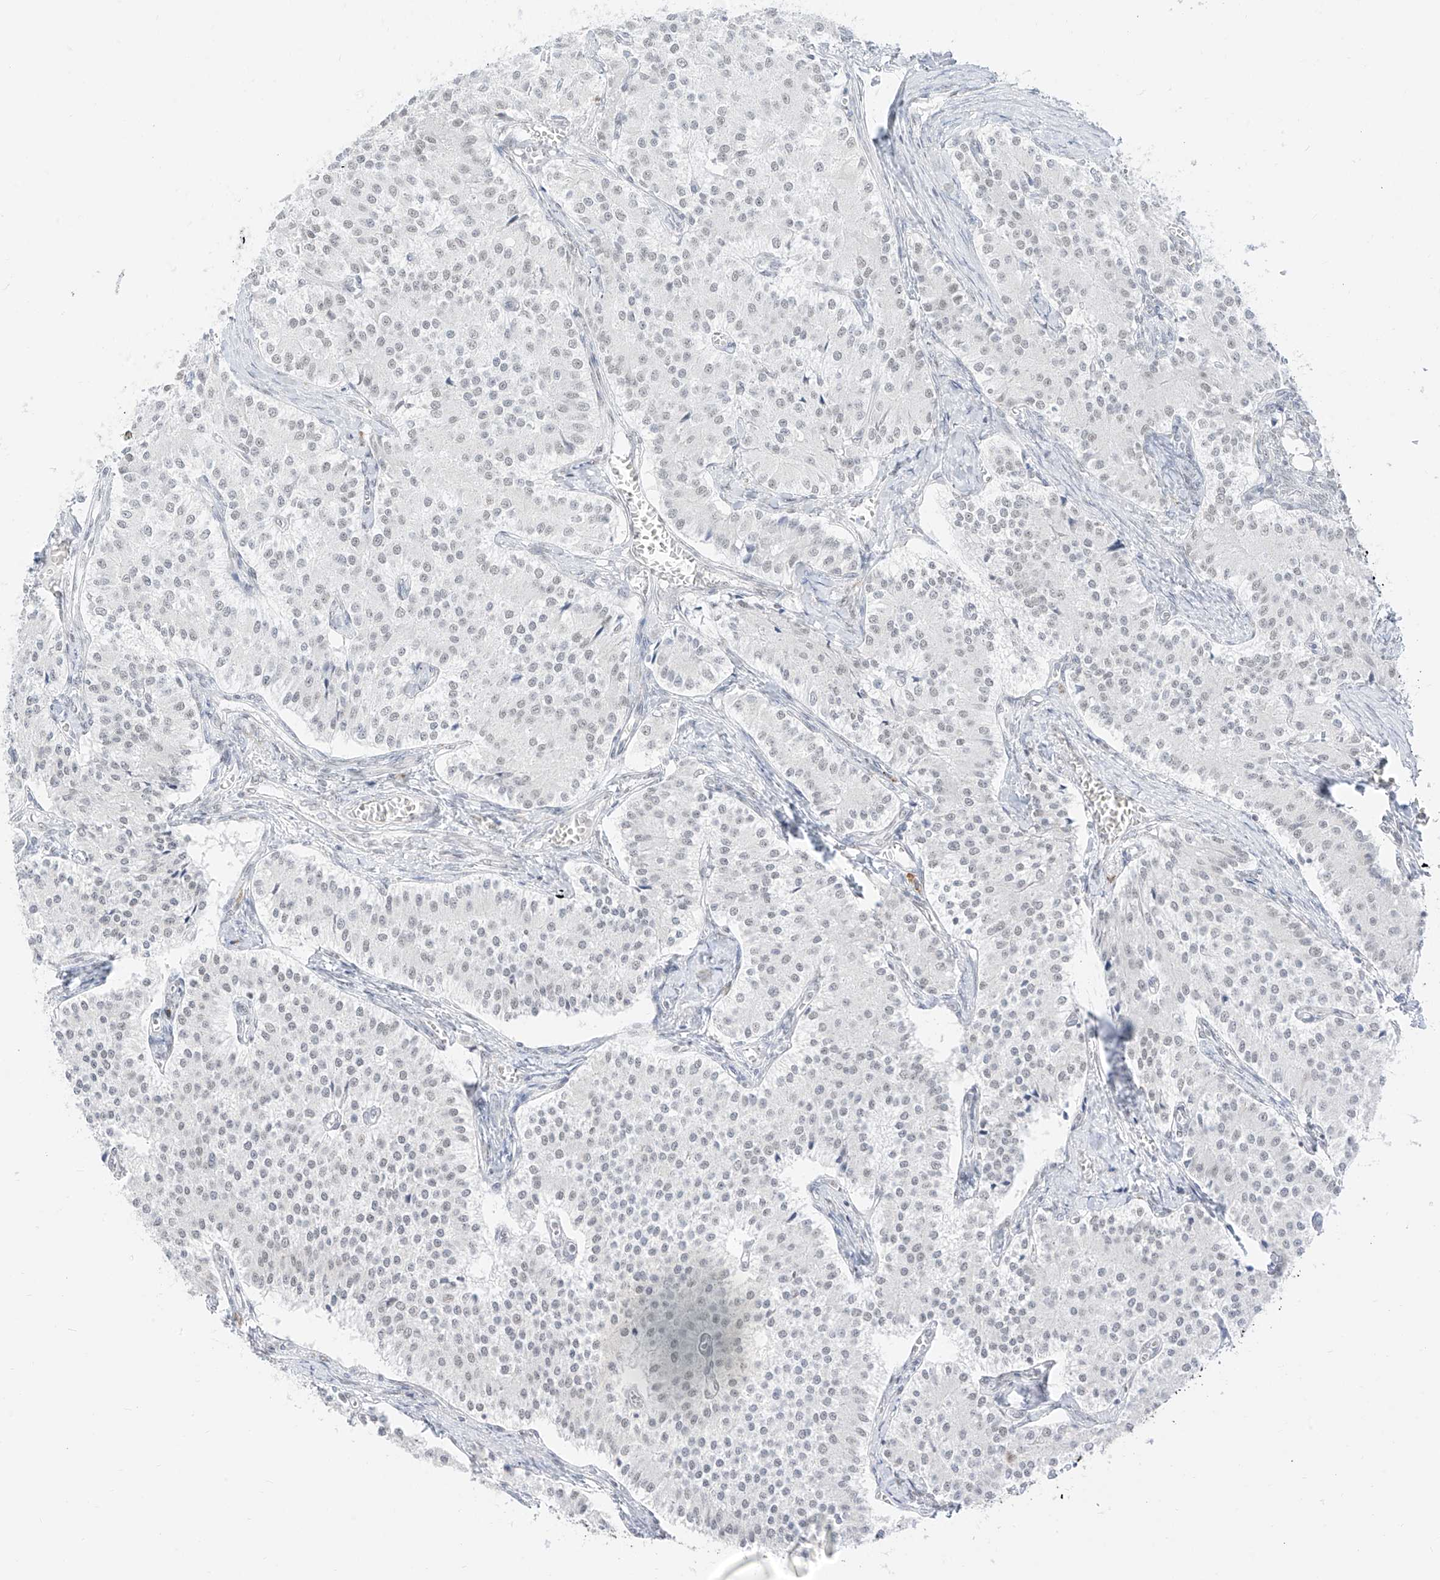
{"staining": {"intensity": "negative", "quantity": "none", "location": "none"}, "tissue": "carcinoid", "cell_type": "Tumor cells", "image_type": "cancer", "snomed": [{"axis": "morphology", "description": "Carcinoid, malignant, NOS"}, {"axis": "topography", "description": "Colon"}], "caption": "A micrograph of carcinoid stained for a protein displays no brown staining in tumor cells. Nuclei are stained in blue.", "gene": "SUPT5H", "patient": {"sex": "female", "age": 52}}